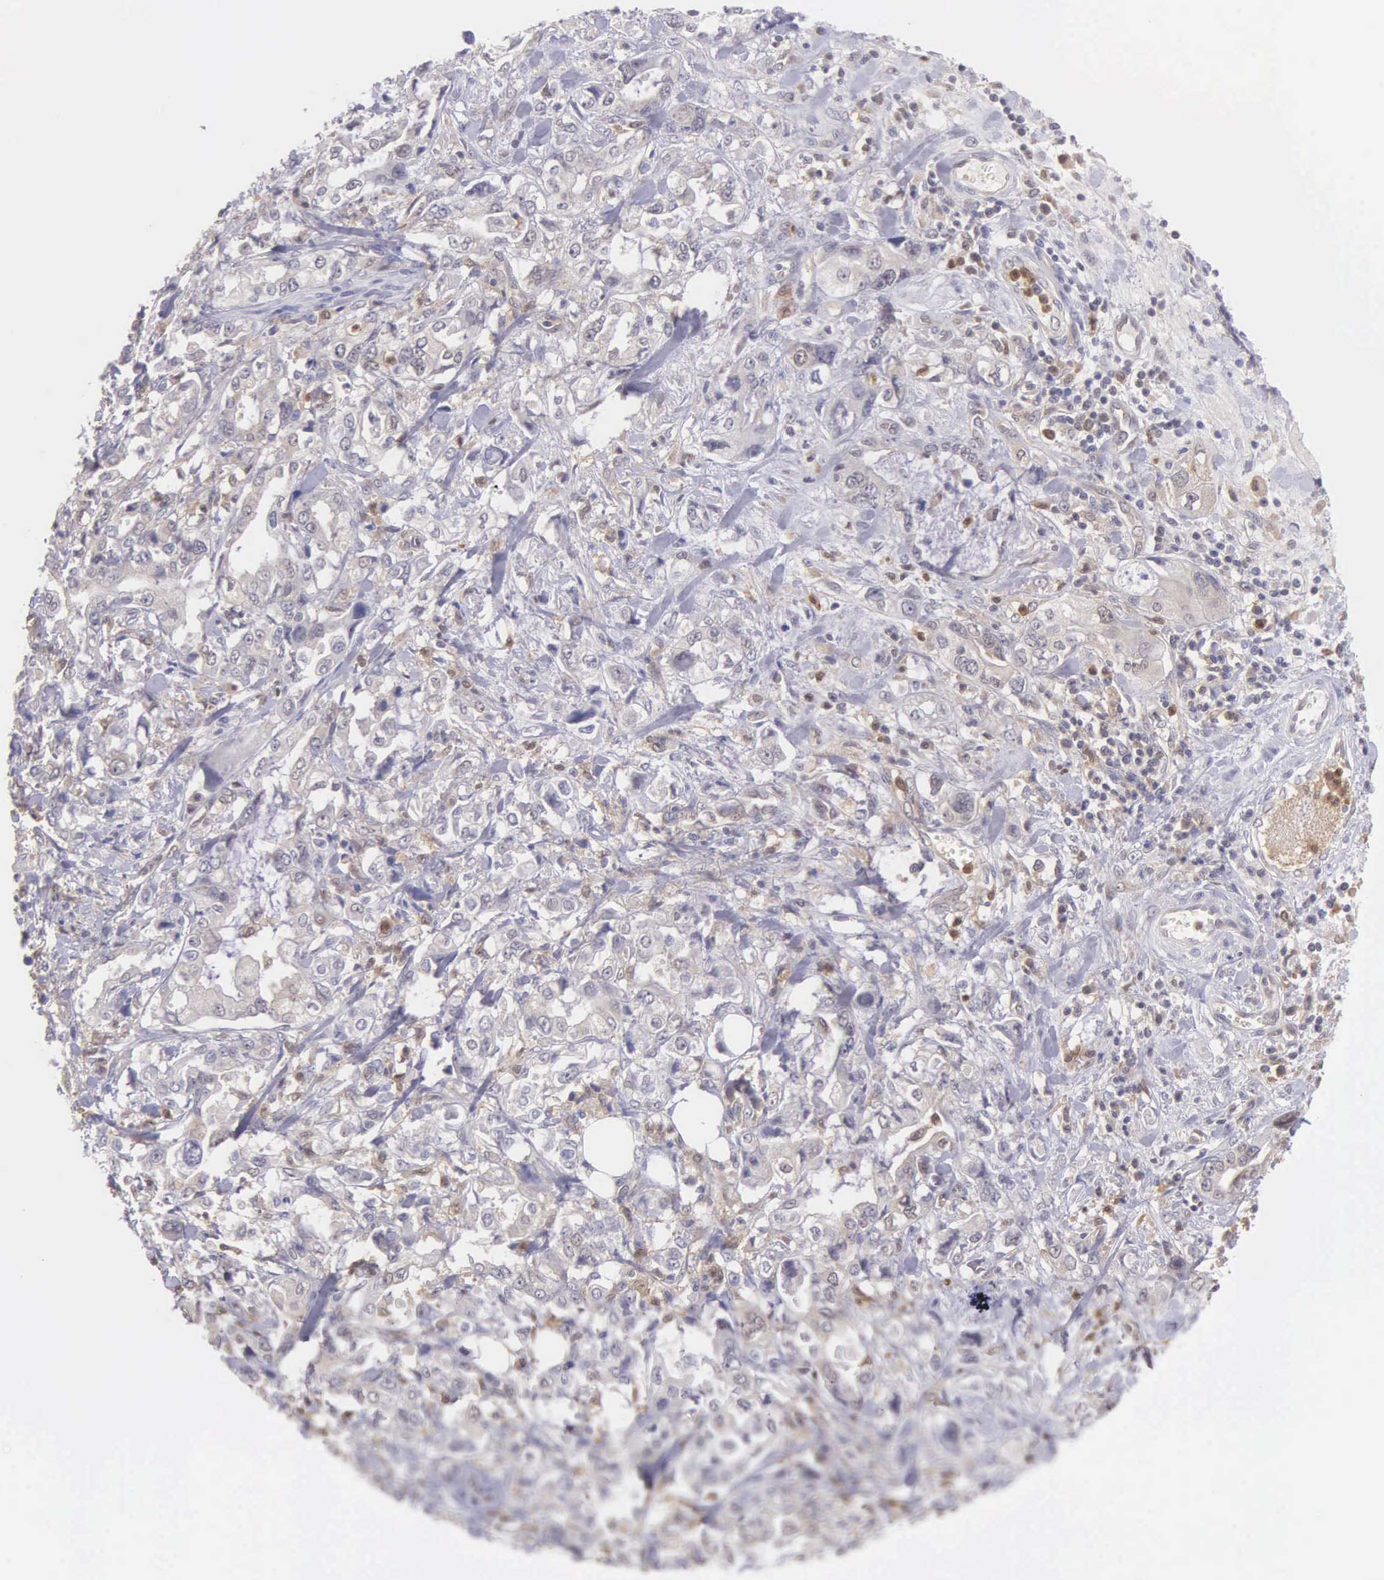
{"staining": {"intensity": "weak", "quantity": "25%-75%", "location": "cytoplasmic/membranous"}, "tissue": "stomach cancer", "cell_type": "Tumor cells", "image_type": "cancer", "snomed": [{"axis": "morphology", "description": "Adenocarcinoma, NOS"}, {"axis": "topography", "description": "Pancreas"}, {"axis": "topography", "description": "Stomach, upper"}], "caption": "Immunohistochemical staining of stomach cancer reveals weak cytoplasmic/membranous protein staining in about 25%-75% of tumor cells. (IHC, brightfield microscopy, high magnification).", "gene": "BID", "patient": {"sex": "male", "age": 77}}